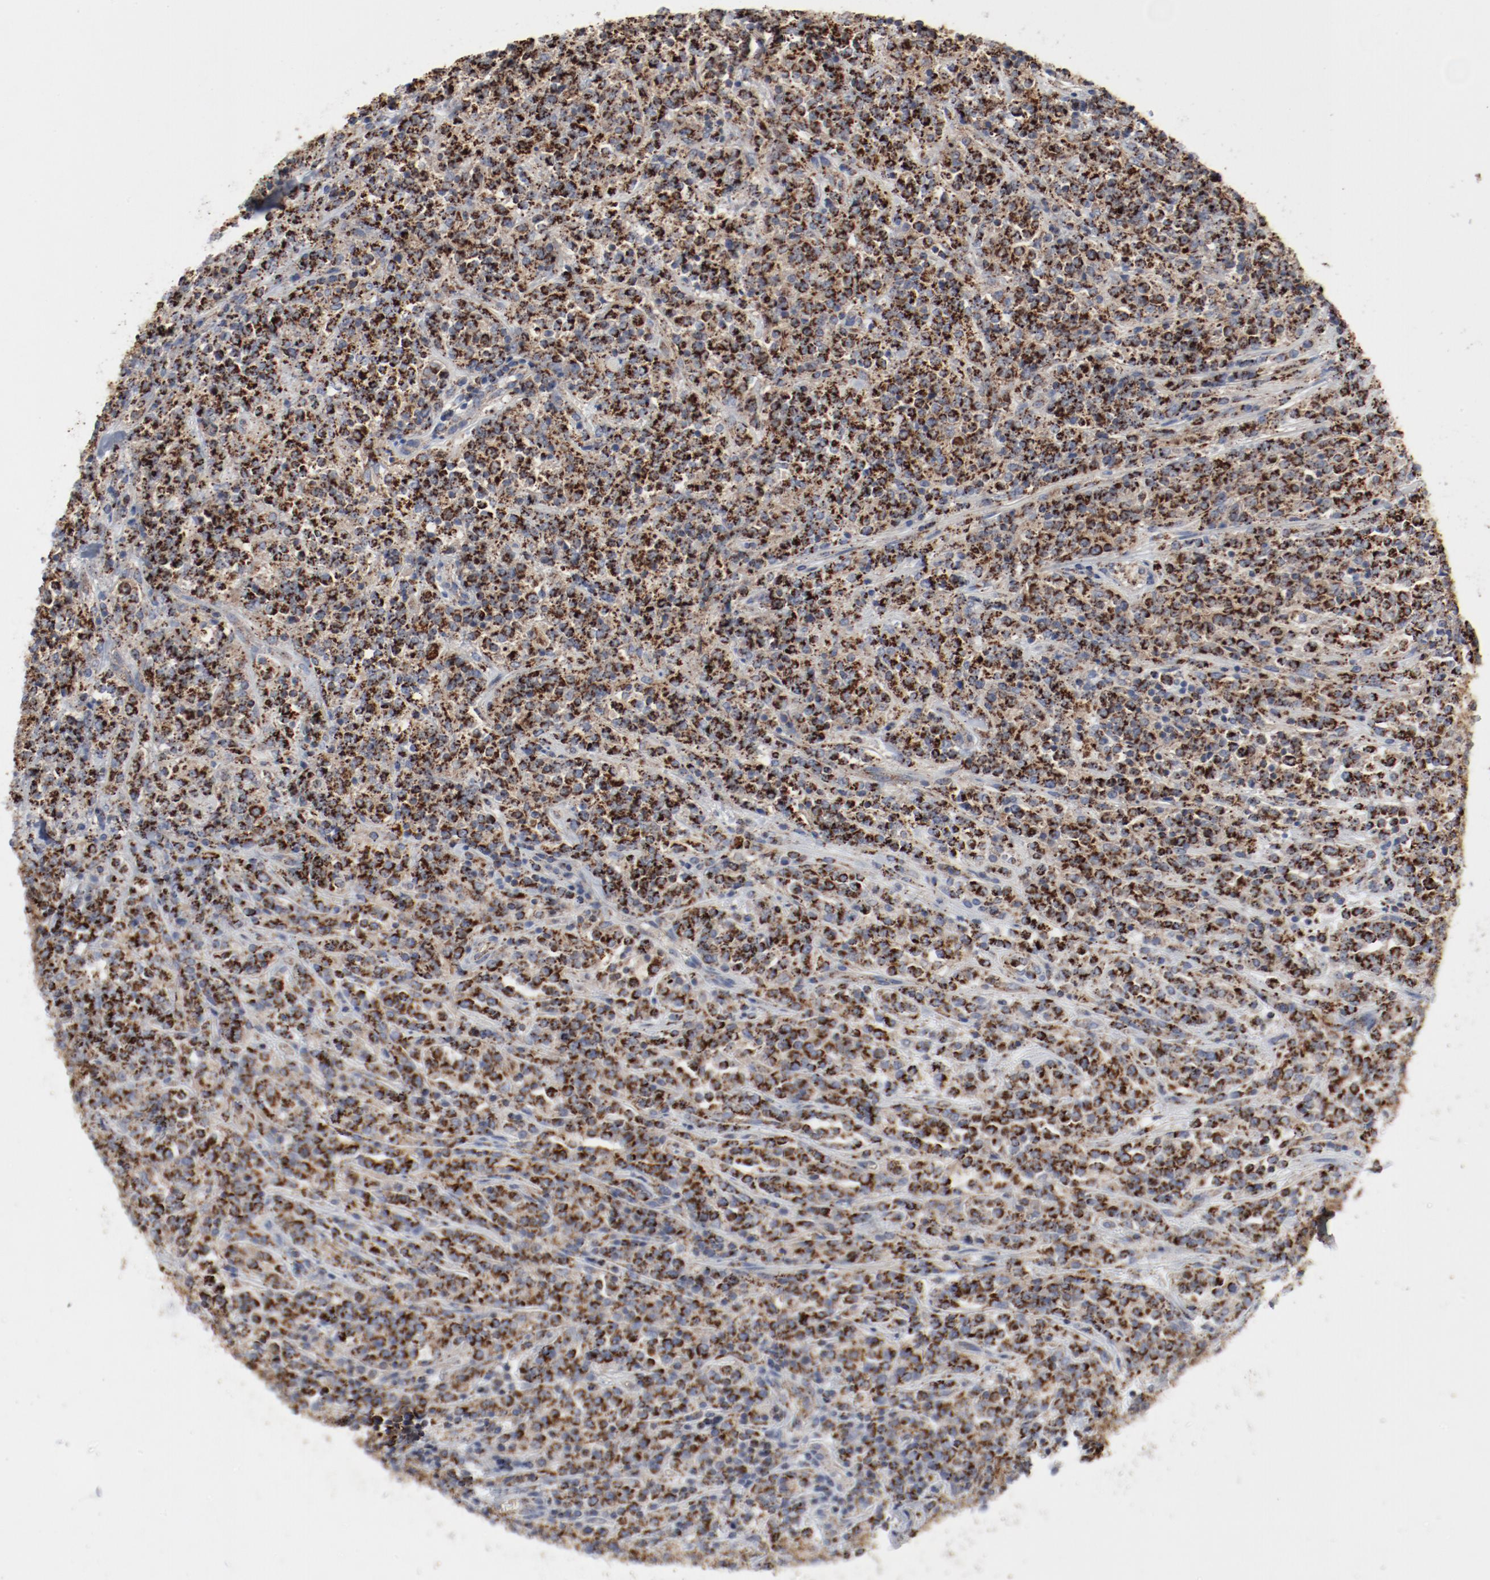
{"staining": {"intensity": "strong", "quantity": ">75%", "location": "cytoplasmic/membranous"}, "tissue": "lymphoma", "cell_type": "Tumor cells", "image_type": "cancer", "snomed": [{"axis": "morphology", "description": "Malignant lymphoma, non-Hodgkin's type, High grade"}, {"axis": "topography", "description": "Soft tissue"}], "caption": "High-grade malignant lymphoma, non-Hodgkin's type stained with immunohistochemistry shows strong cytoplasmic/membranous positivity in approximately >75% of tumor cells.", "gene": "SETD3", "patient": {"sex": "male", "age": 18}}